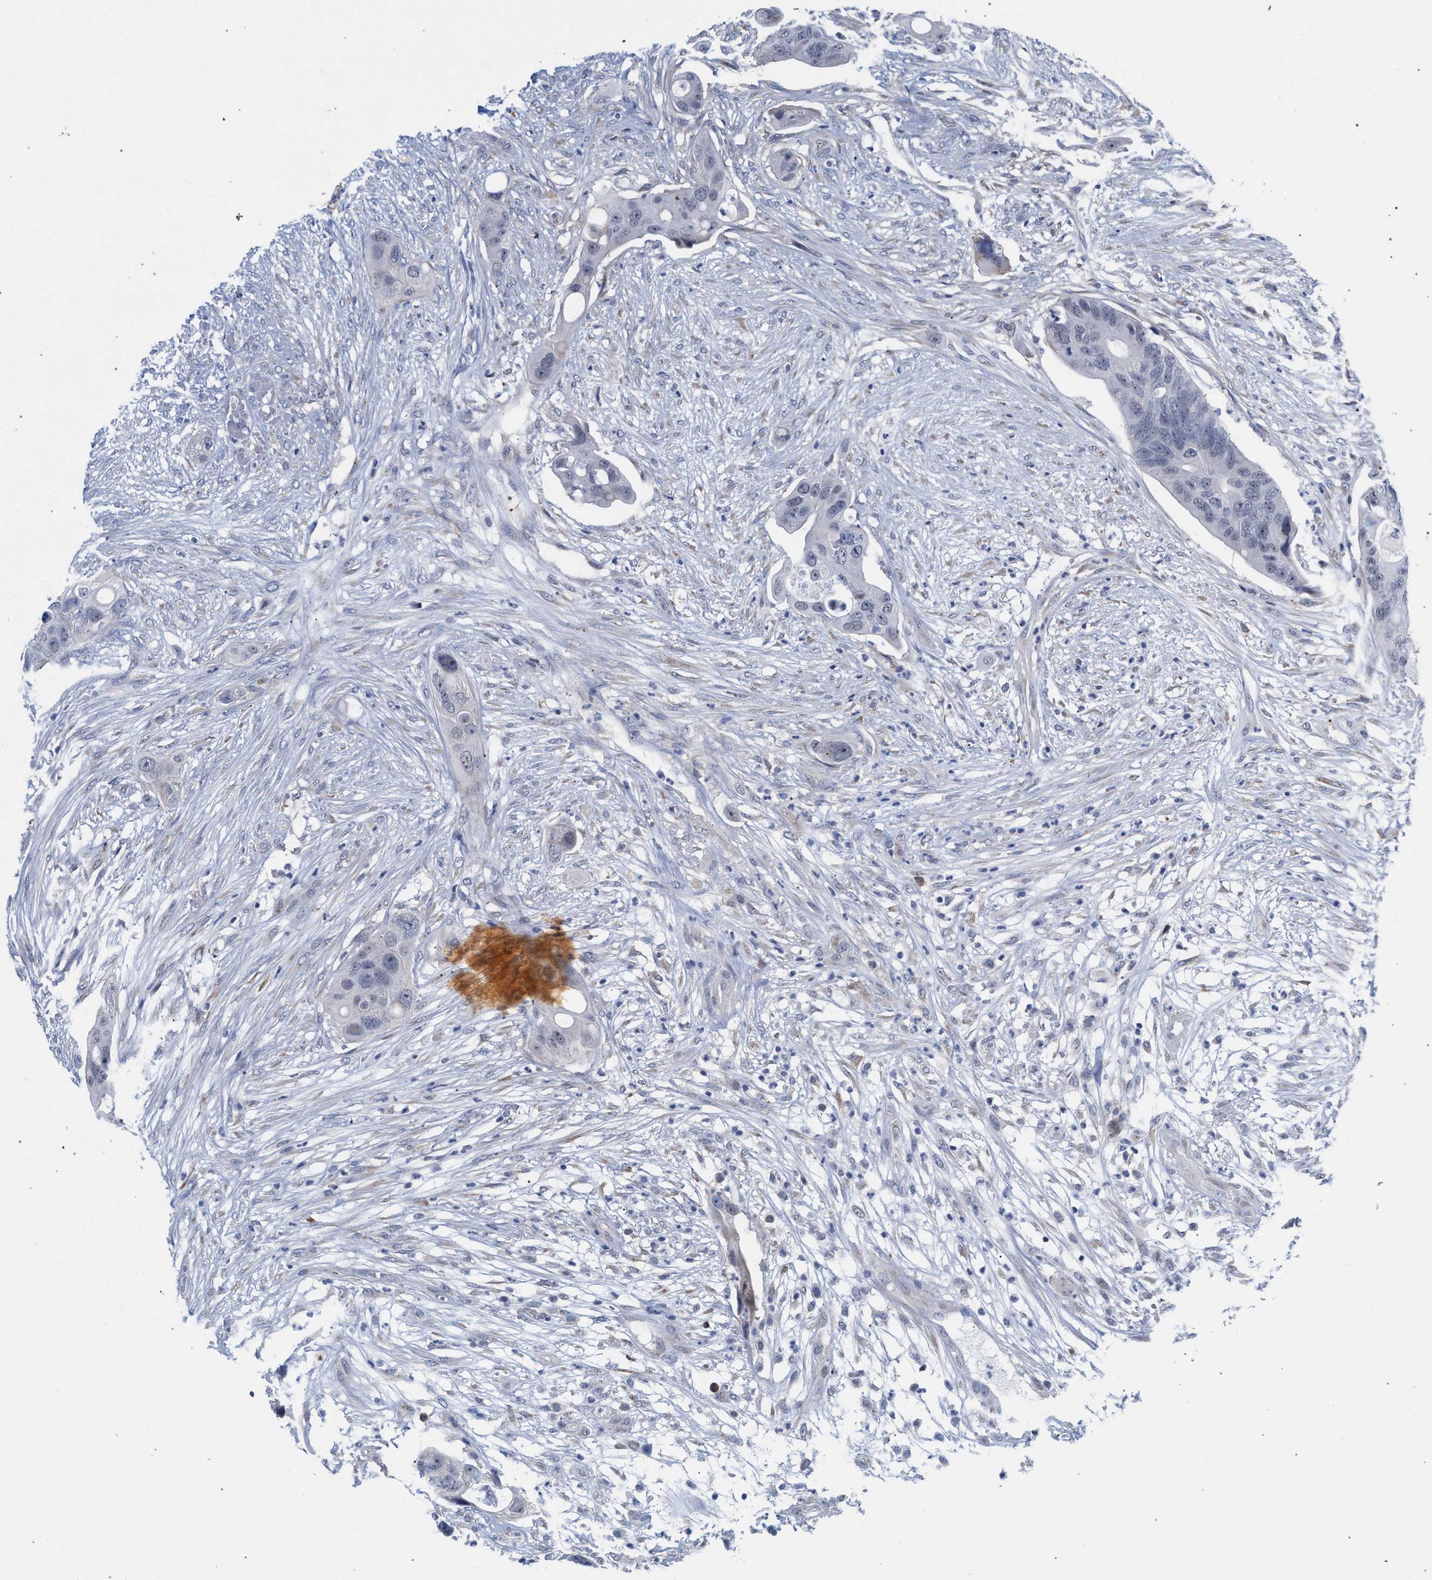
{"staining": {"intensity": "negative", "quantity": "none", "location": "none"}, "tissue": "colorectal cancer", "cell_type": "Tumor cells", "image_type": "cancer", "snomed": [{"axis": "morphology", "description": "Adenocarcinoma, NOS"}, {"axis": "topography", "description": "Colon"}], "caption": "Colorectal cancer was stained to show a protein in brown. There is no significant expression in tumor cells. (DAB immunohistochemistry visualized using brightfield microscopy, high magnification).", "gene": "FHOD3", "patient": {"sex": "female", "age": 57}}